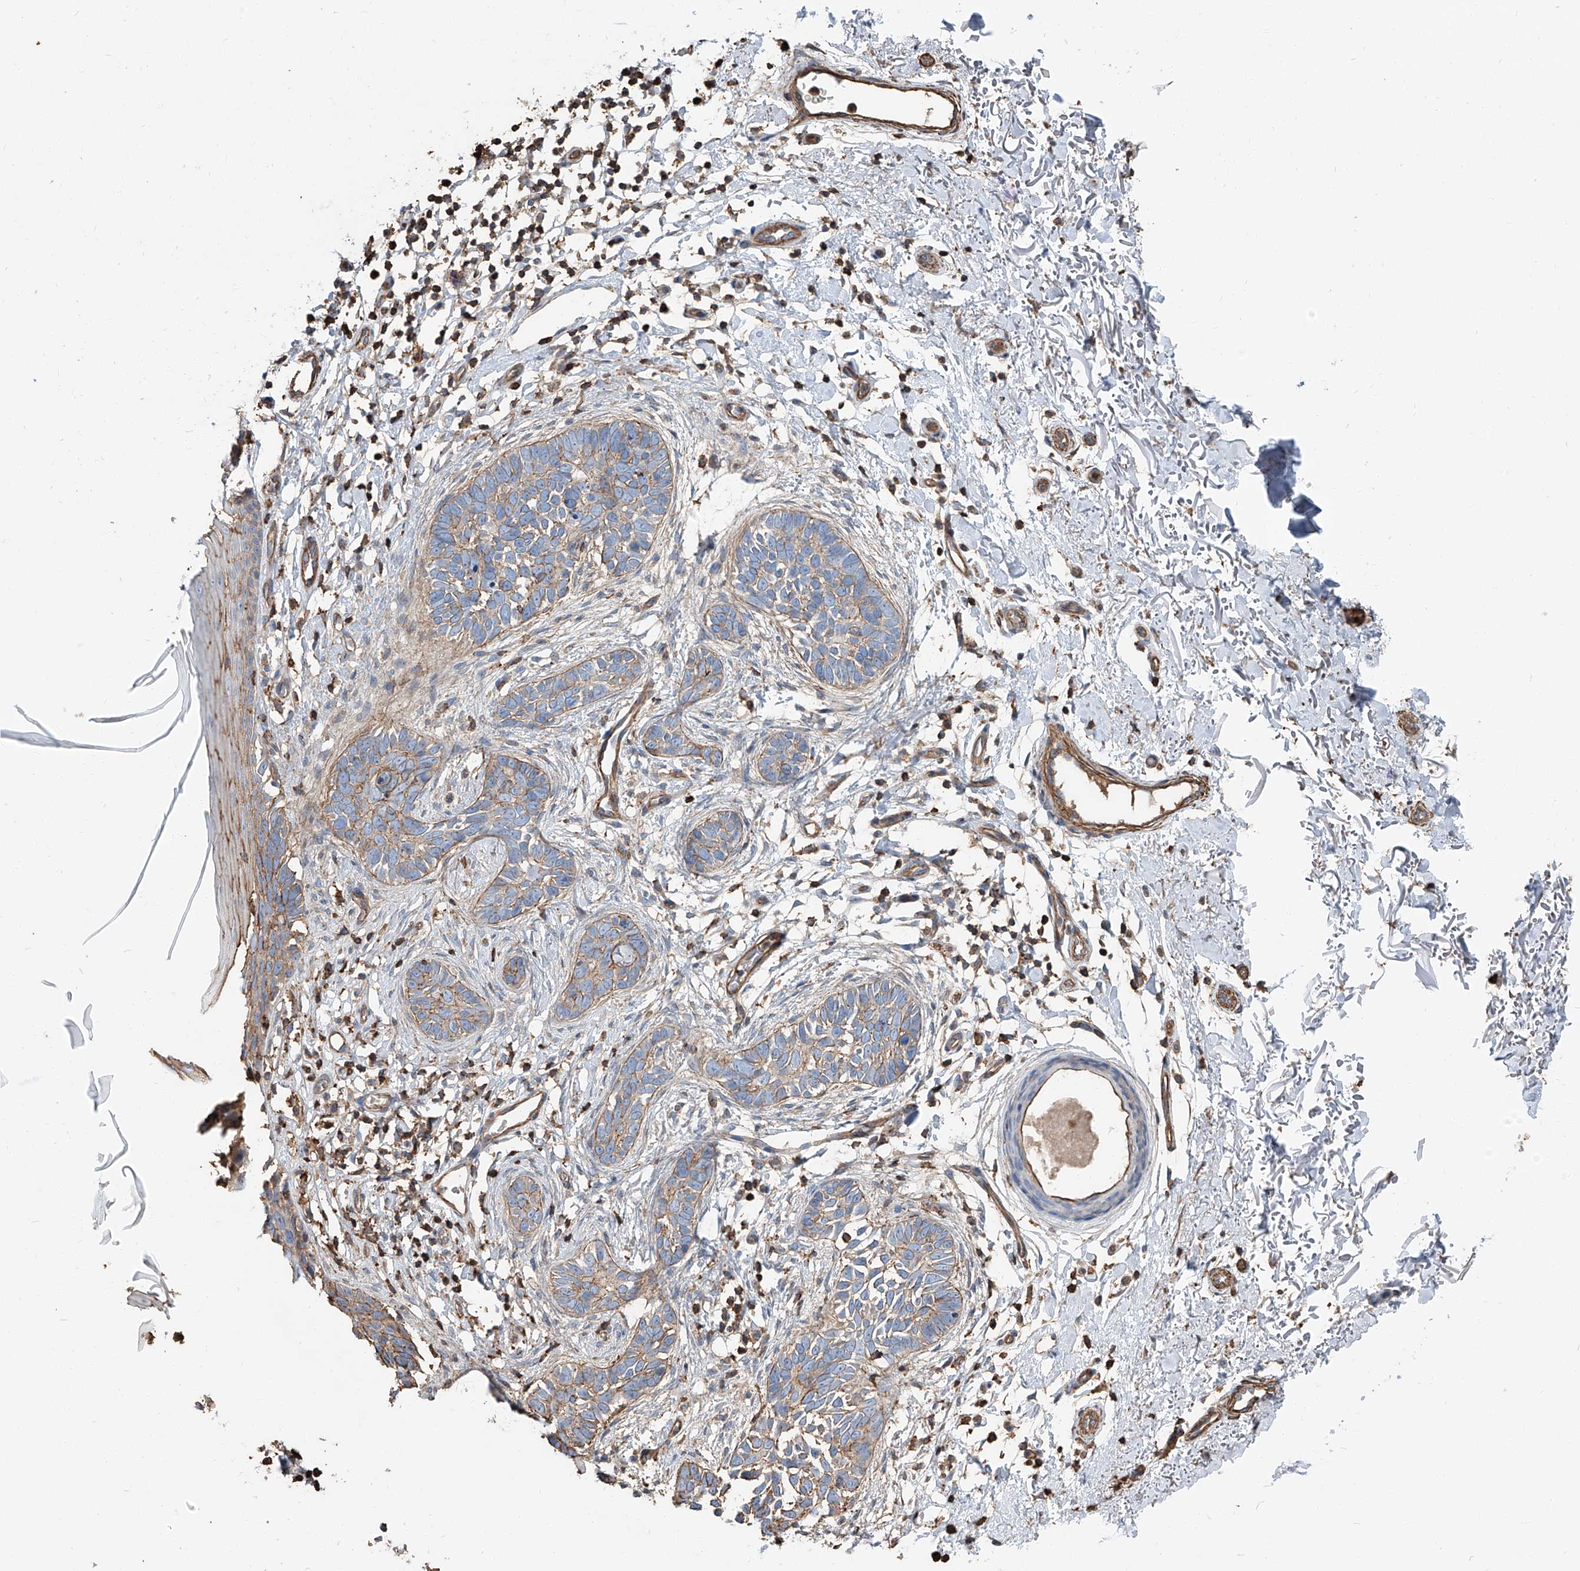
{"staining": {"intensity": "weak", "quantity": "<25%", "location": "cytoplasmic/membranous"}, "tissue": "skin cancer", "cell_type": "Tumor cells", "image_type": "cancer", "snomed": [{"axis": "morphology", "description": "Normal tissue, NOS"}, {"axis": "morphology", "description": "Basal cell carcinoma"}, {"axis": "topography", "description": "Skin"}], "caption": "The photomicrograph demonstrates no significant expression in tumor cells of skin cancer (basal cell carcinoma).", "gene": "PIEZO2", "patient": {"sex": "male", "age": 77}}